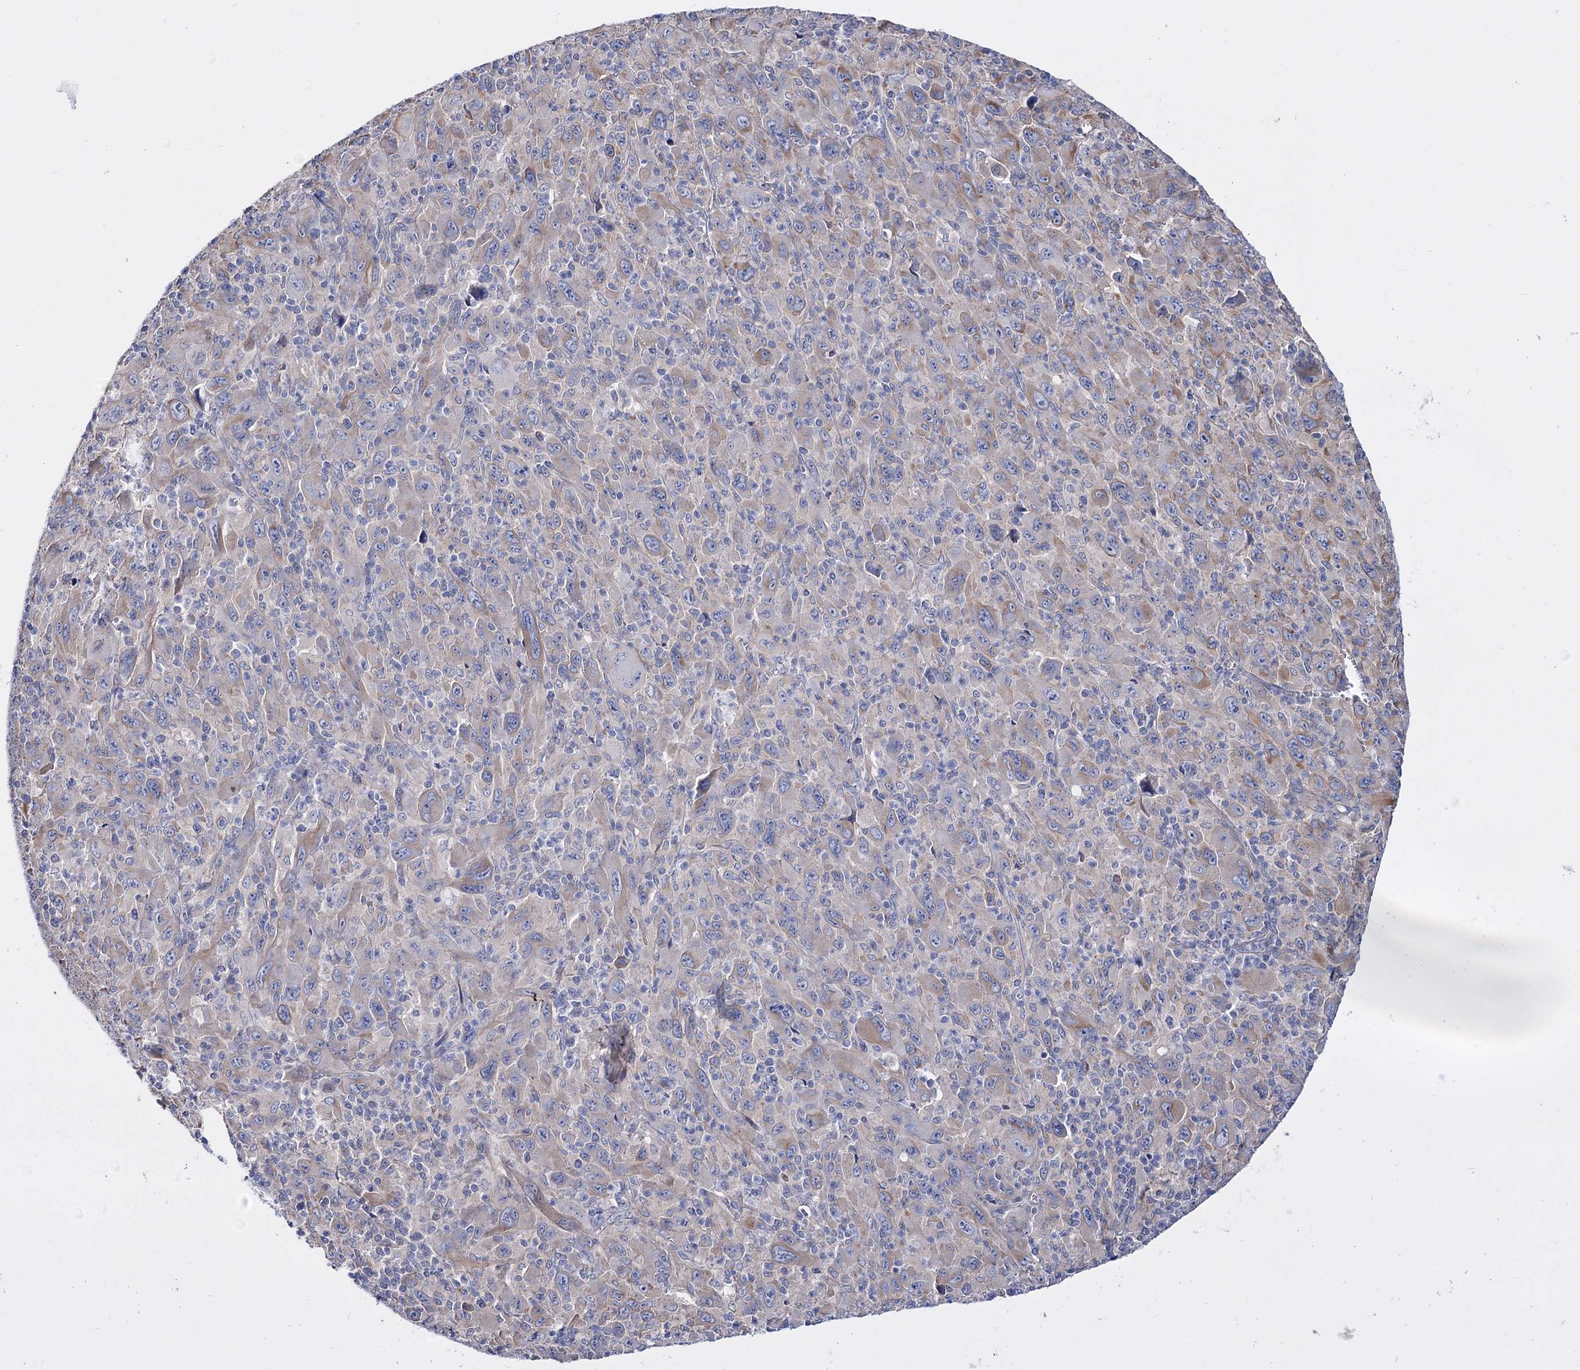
{"staining": {"intensity": "weak", "quantity": "<25%", "location": "cytoplasmic/membranous"}, "tissue": "melanoma", "cell_type": "Tumor cells", "image_type": "cancer", "snomed": [{"axis": "morphology", "description": "Malignant melanoma, Metastatic site"}, {"axis": "topography", "description": "Skin"}], "caption": "A high-resolution photomicrograph shows immunohistochemistry (IHC) staining of melanoma, which demonstrates no significant staining in tumor cells.", "gene": "LRRC34", "patient": {"sex": "female", "age": 56}}